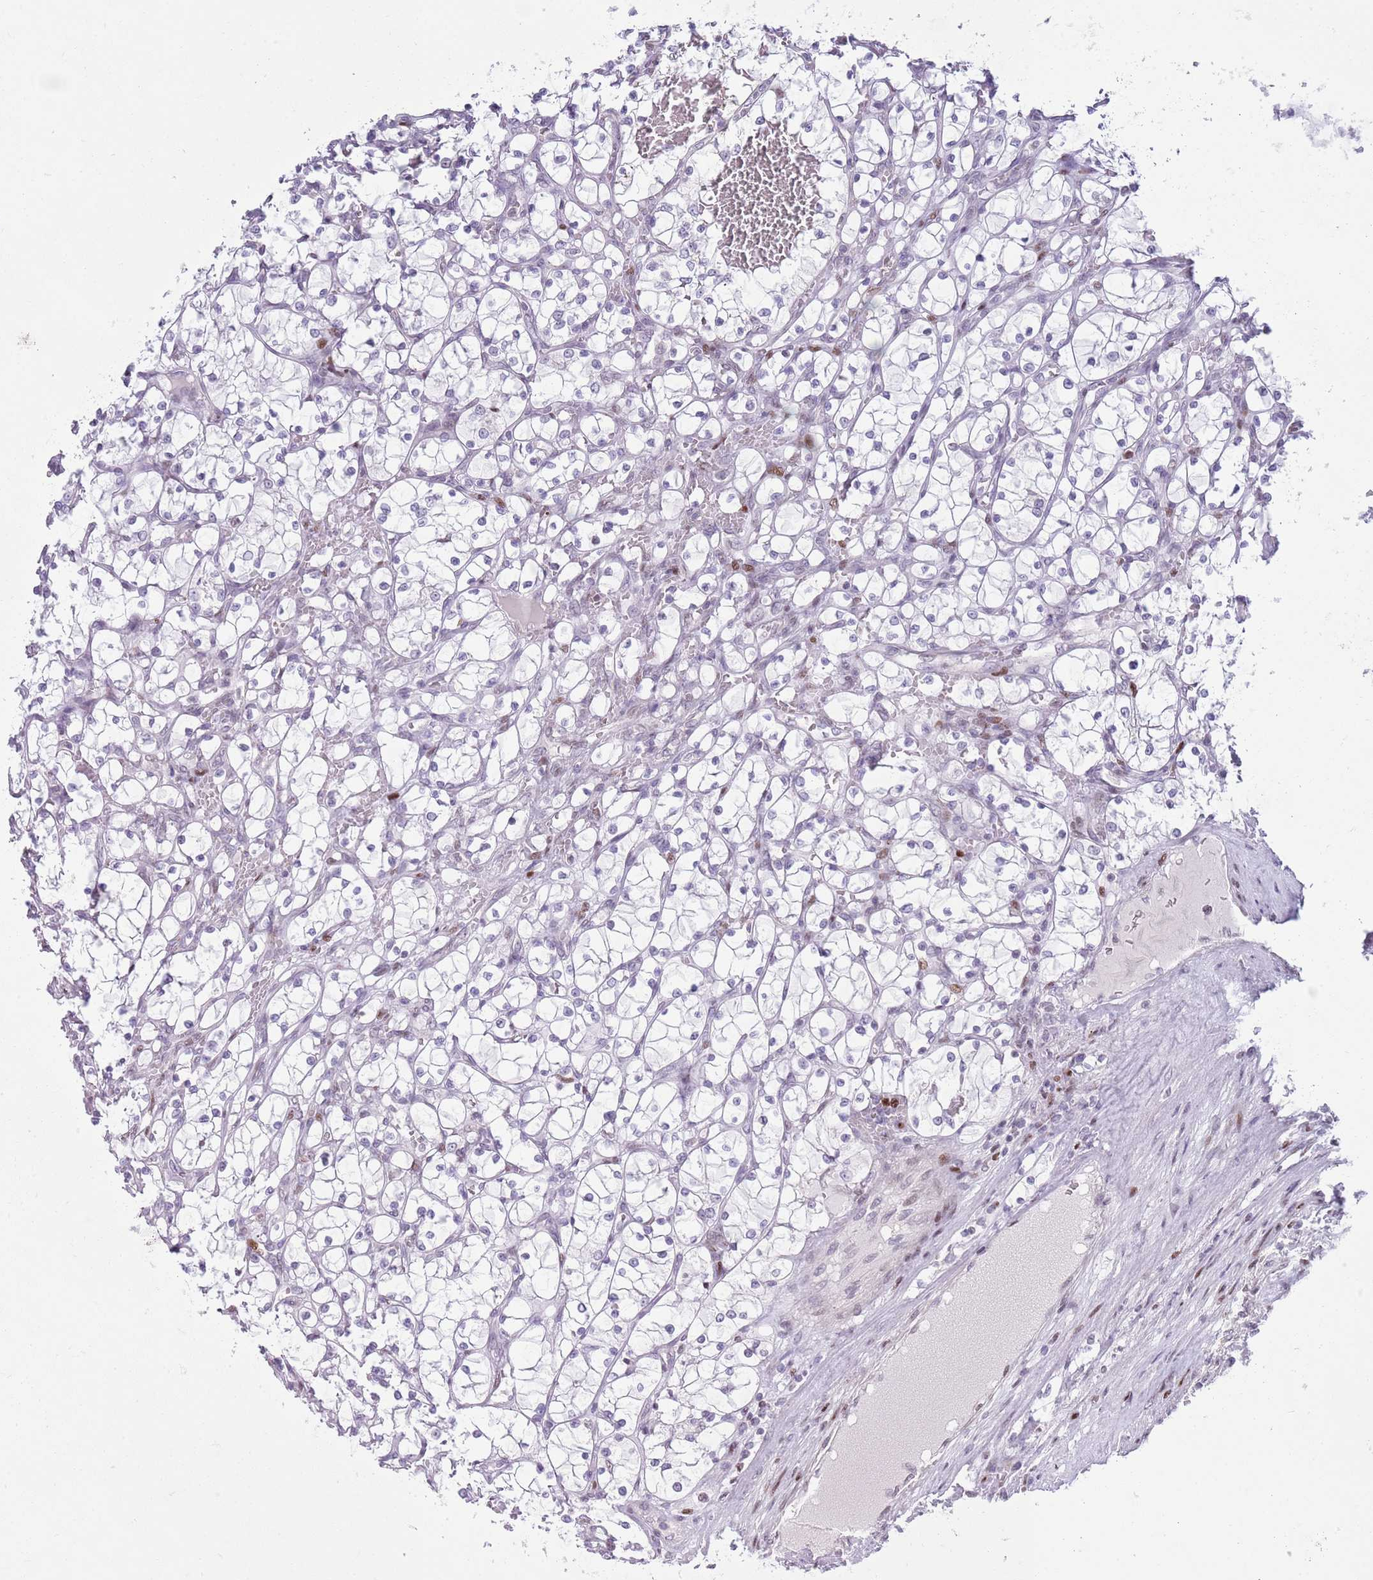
{"staining": {"intensity": "negative", "quantity": "none", "location": "none"}, "tissue": "renal cancer", "cell_type": "Tumor cells", "image_type": "cancer", "snomed": [{"axis": "morphology", "description": "Adenocarcinoma, NOS"}, {"axis": "topography", "description": "Kidney"}], "caption": "An IHC micrograph of adenocarcinoma (renal) is shown. There is no staining in tumor cells of adenocarcinoma (renal). (Stains: DAB (3,3'-diaminobenzidine) IHC with hematoxylin counter stain, Microscopy: brightfield microscopy at high magnification).", "gene": "MFSD10", "patient": {"sex": "female", "age": 69}}